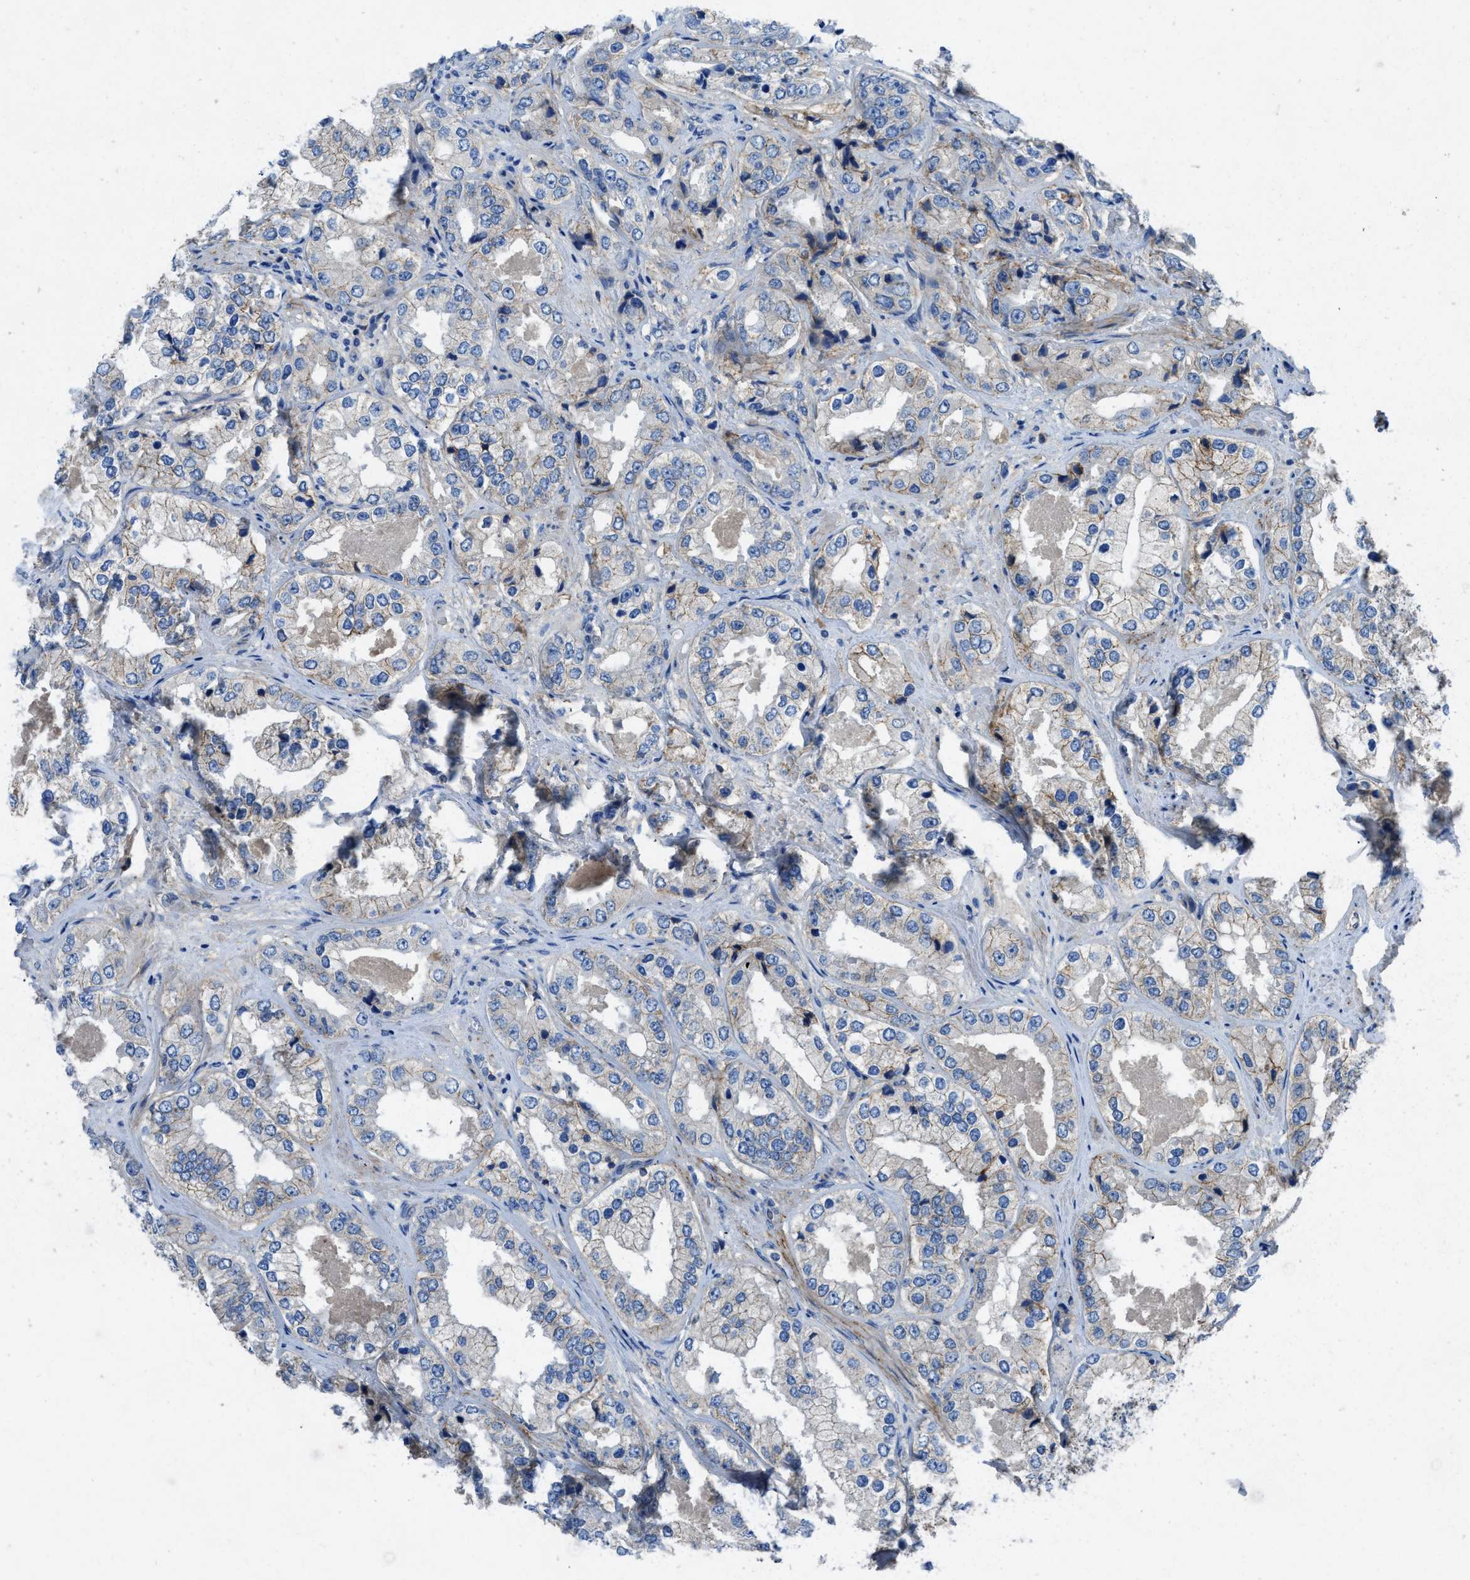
{"staining": {"intensity": "weak", "quantity": "25%-75%", "location": "cytoplasmic/membranous"}, "tissue": "prostate cancer", "cell_type": "Tumor cells", "image_type": "cancer", "snomed": [{"axis": "morphology", "description": "Adenocarcinoma, High grade"}, {"axis": "topography", "description": "Prostate"}], "caption": "Protein expression analysis of human prostate adenocarcinoma (high-grade) reveals weak cytoplasmic/membranous positivity in approximately 25%-75% of tumor cells.", "gene": "PTGFRN", "patient": {"sex": "male", "age": 61}}